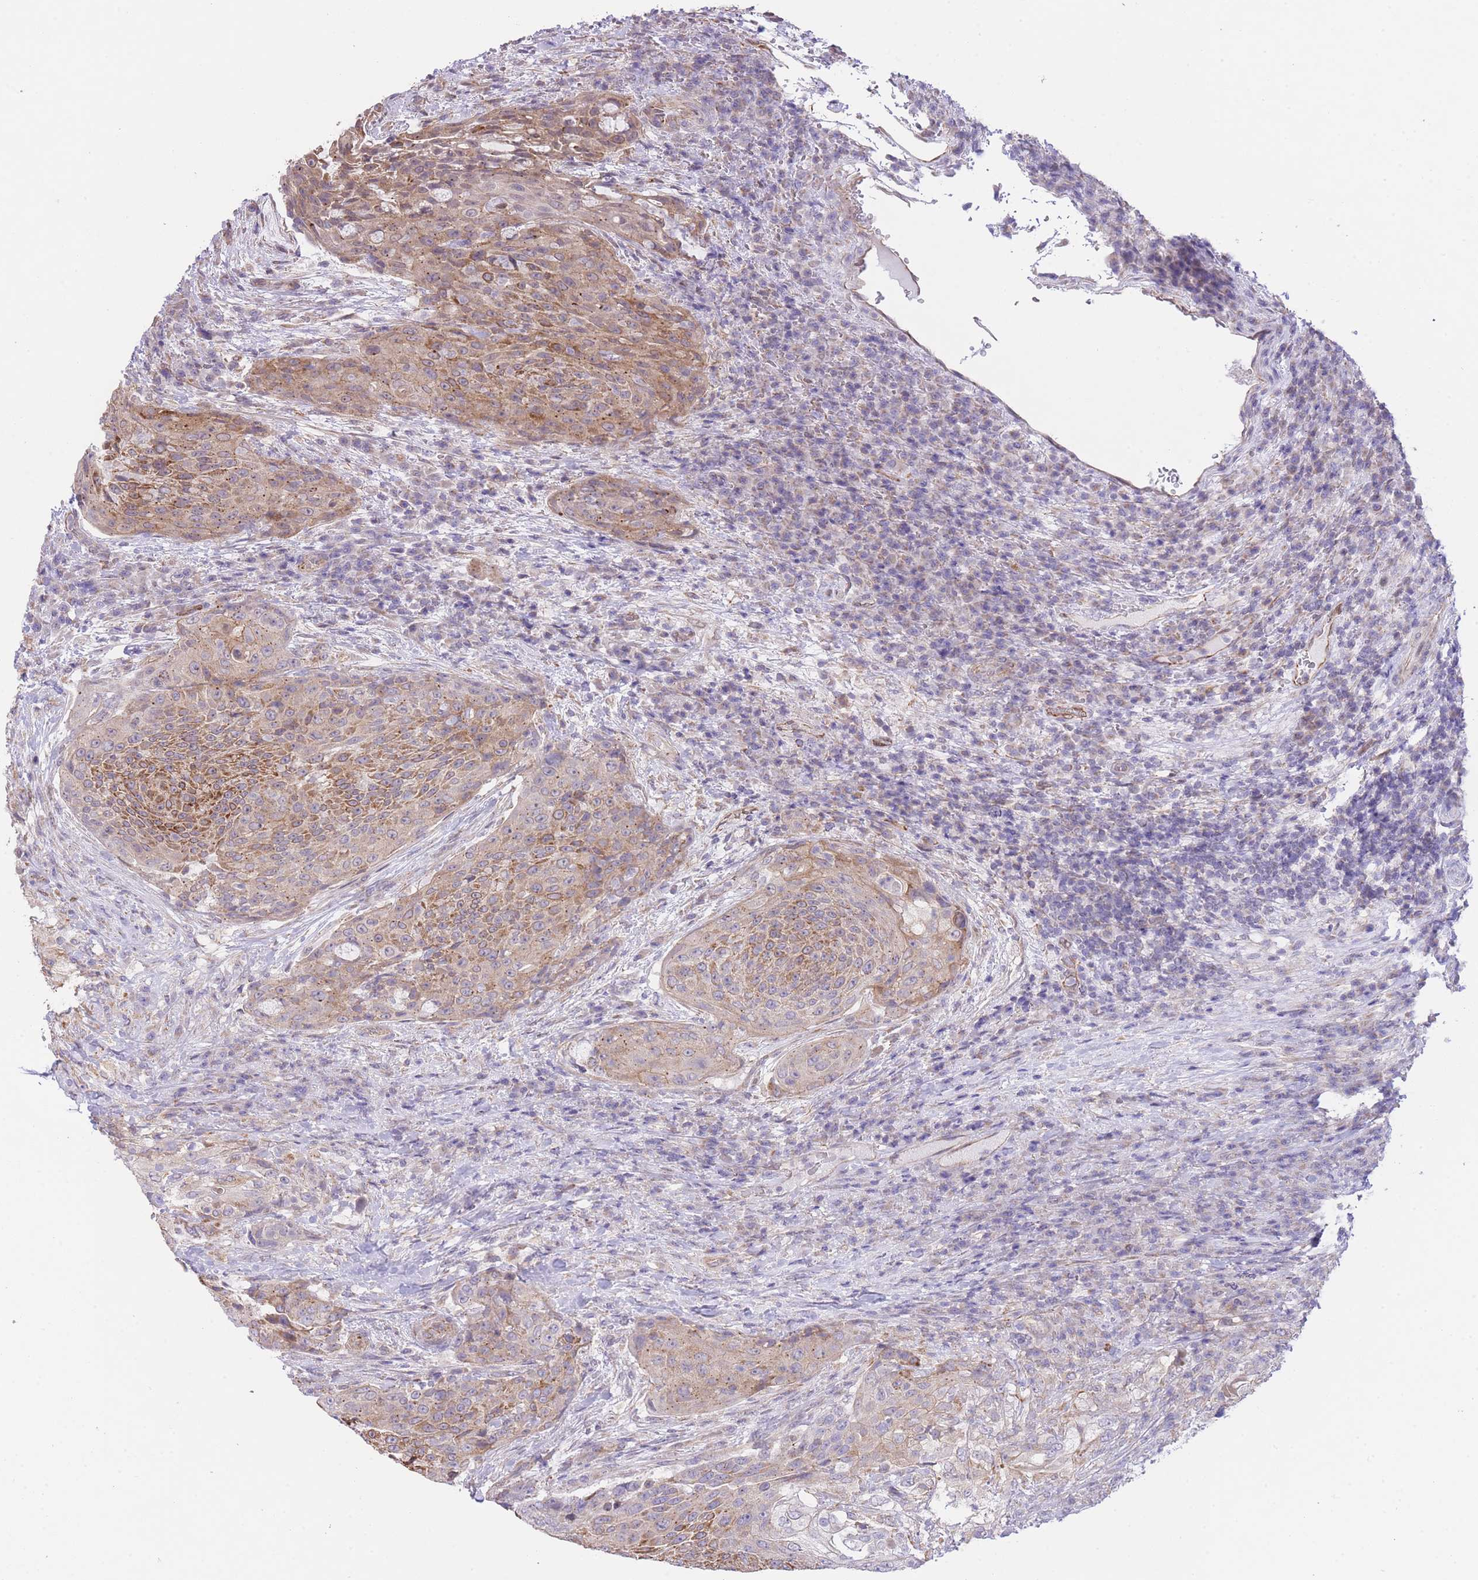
{"staining": {"intensity": "moderate", "quantity": "25%-75%", "location": "cytoplasmic/membranous"}, "tissue": "urothelial cancer", "cell_type": "Tumor cells", "image_type": "cancer", "snomed": [{"axis": "morphology", "description": "Urothelial carcinoma, High grade"}, {"axis": "topography", "description": "Urinary bladder"}], "caption": "High-grade urothelial carcinoma stained for a protein (brown) displays moderate cytoplasmic/membranous positive staining in approximately 25%-75% of tumor cells.", "gene": "CTBP1", "patient": {"sex": "female", "age": 63}}